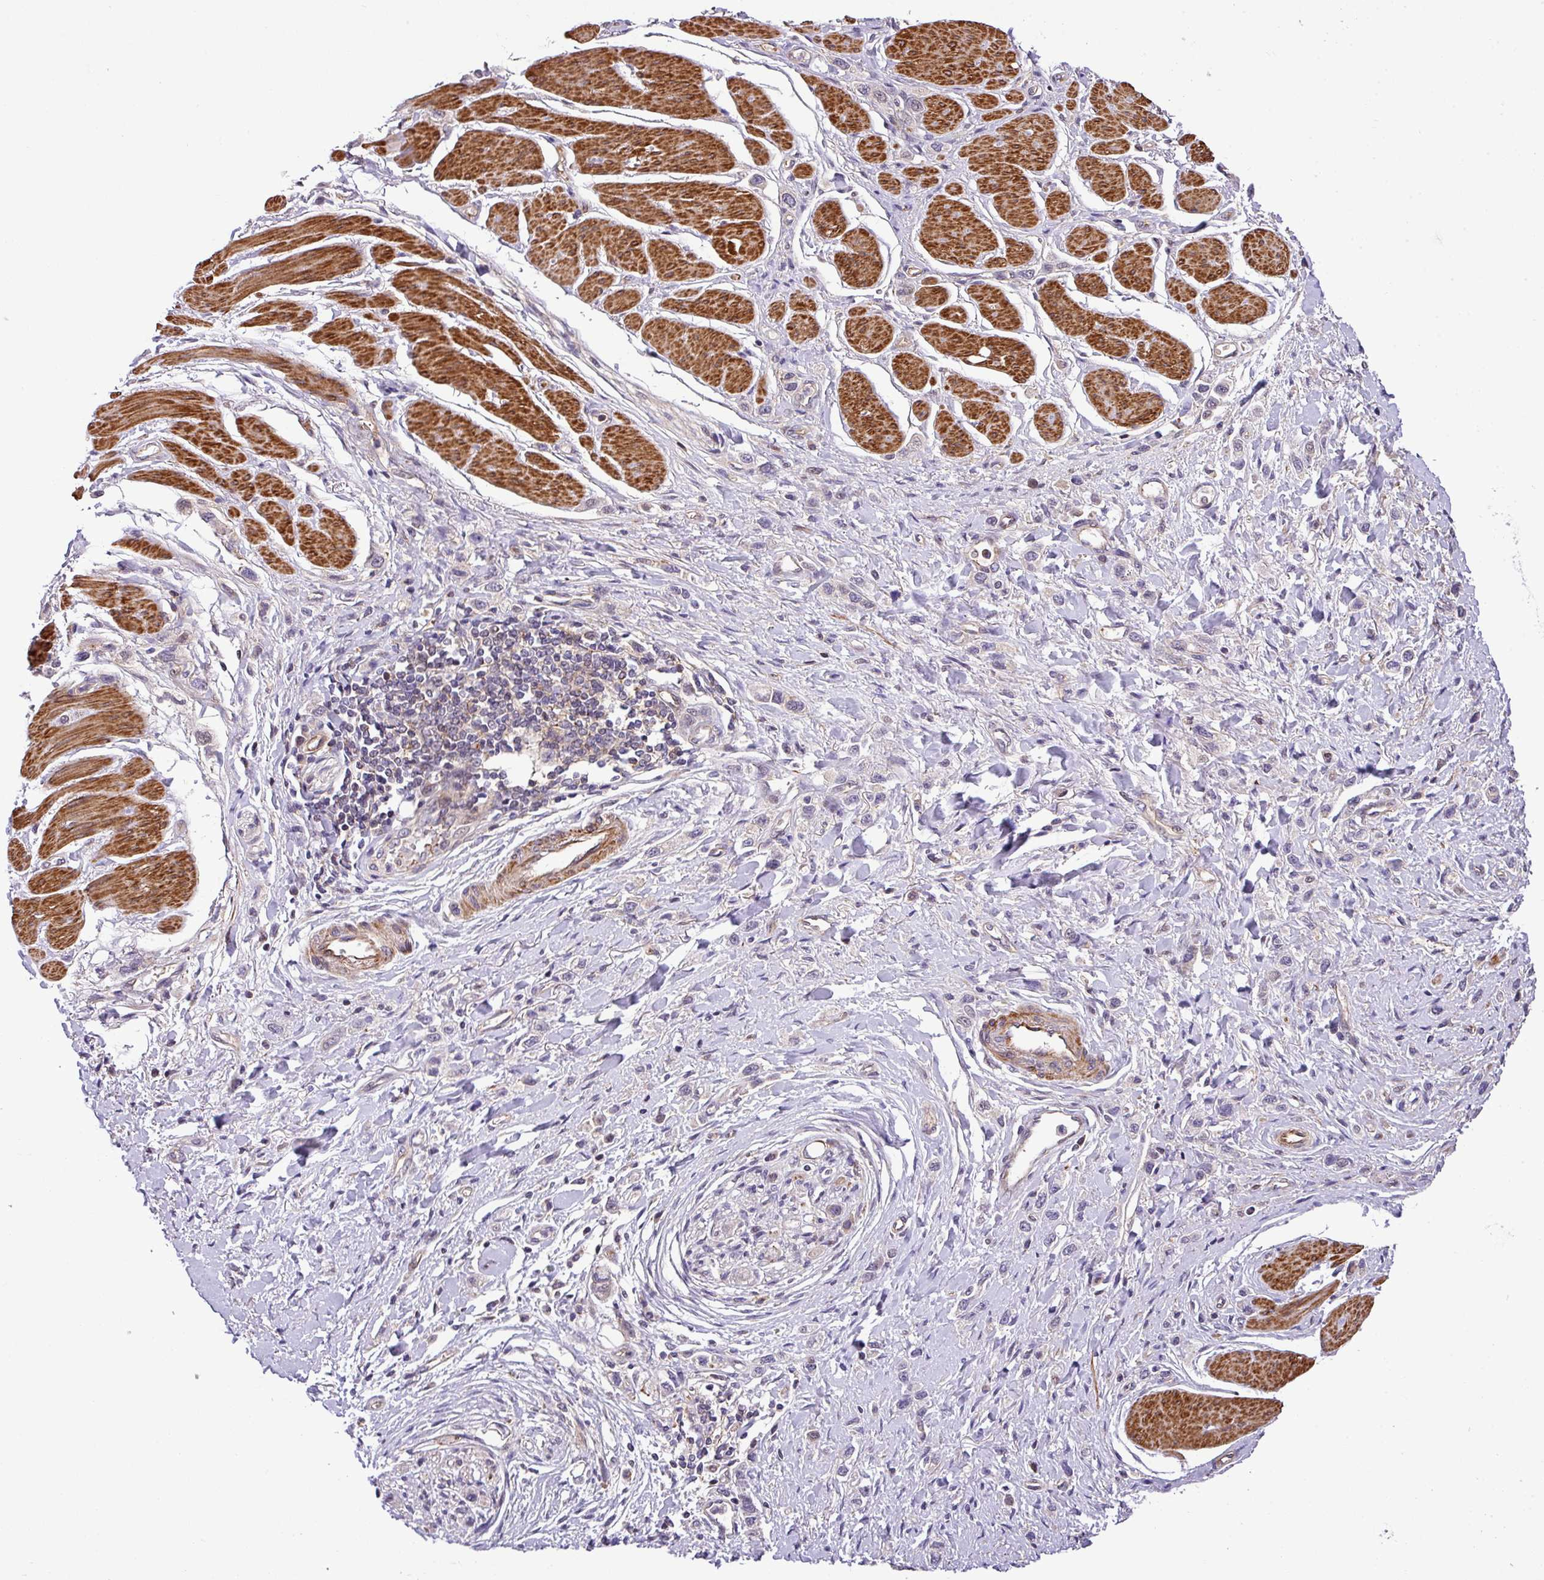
{"staining": {"intensity": "negative", "quantity": "none", "location": "none"}, "tissue": "stomach cancer", "cell_type": "Tumor cells", "image_type": "cancer", "snomed": [{"axis": "morphology", "description": "Adenocarcinoma, NOS"}, {"axis": "topography", "description": "Stomach"}], "caption": "This histopathology image is of stomach adenocarcinoma stained with immunohistochemistry to label a protein in brown with the nuclei are counter-stained blue. There is no positivity in tumor cells.", "gene": "CASS4", "patient": {"sex": "female", "age": 65}}